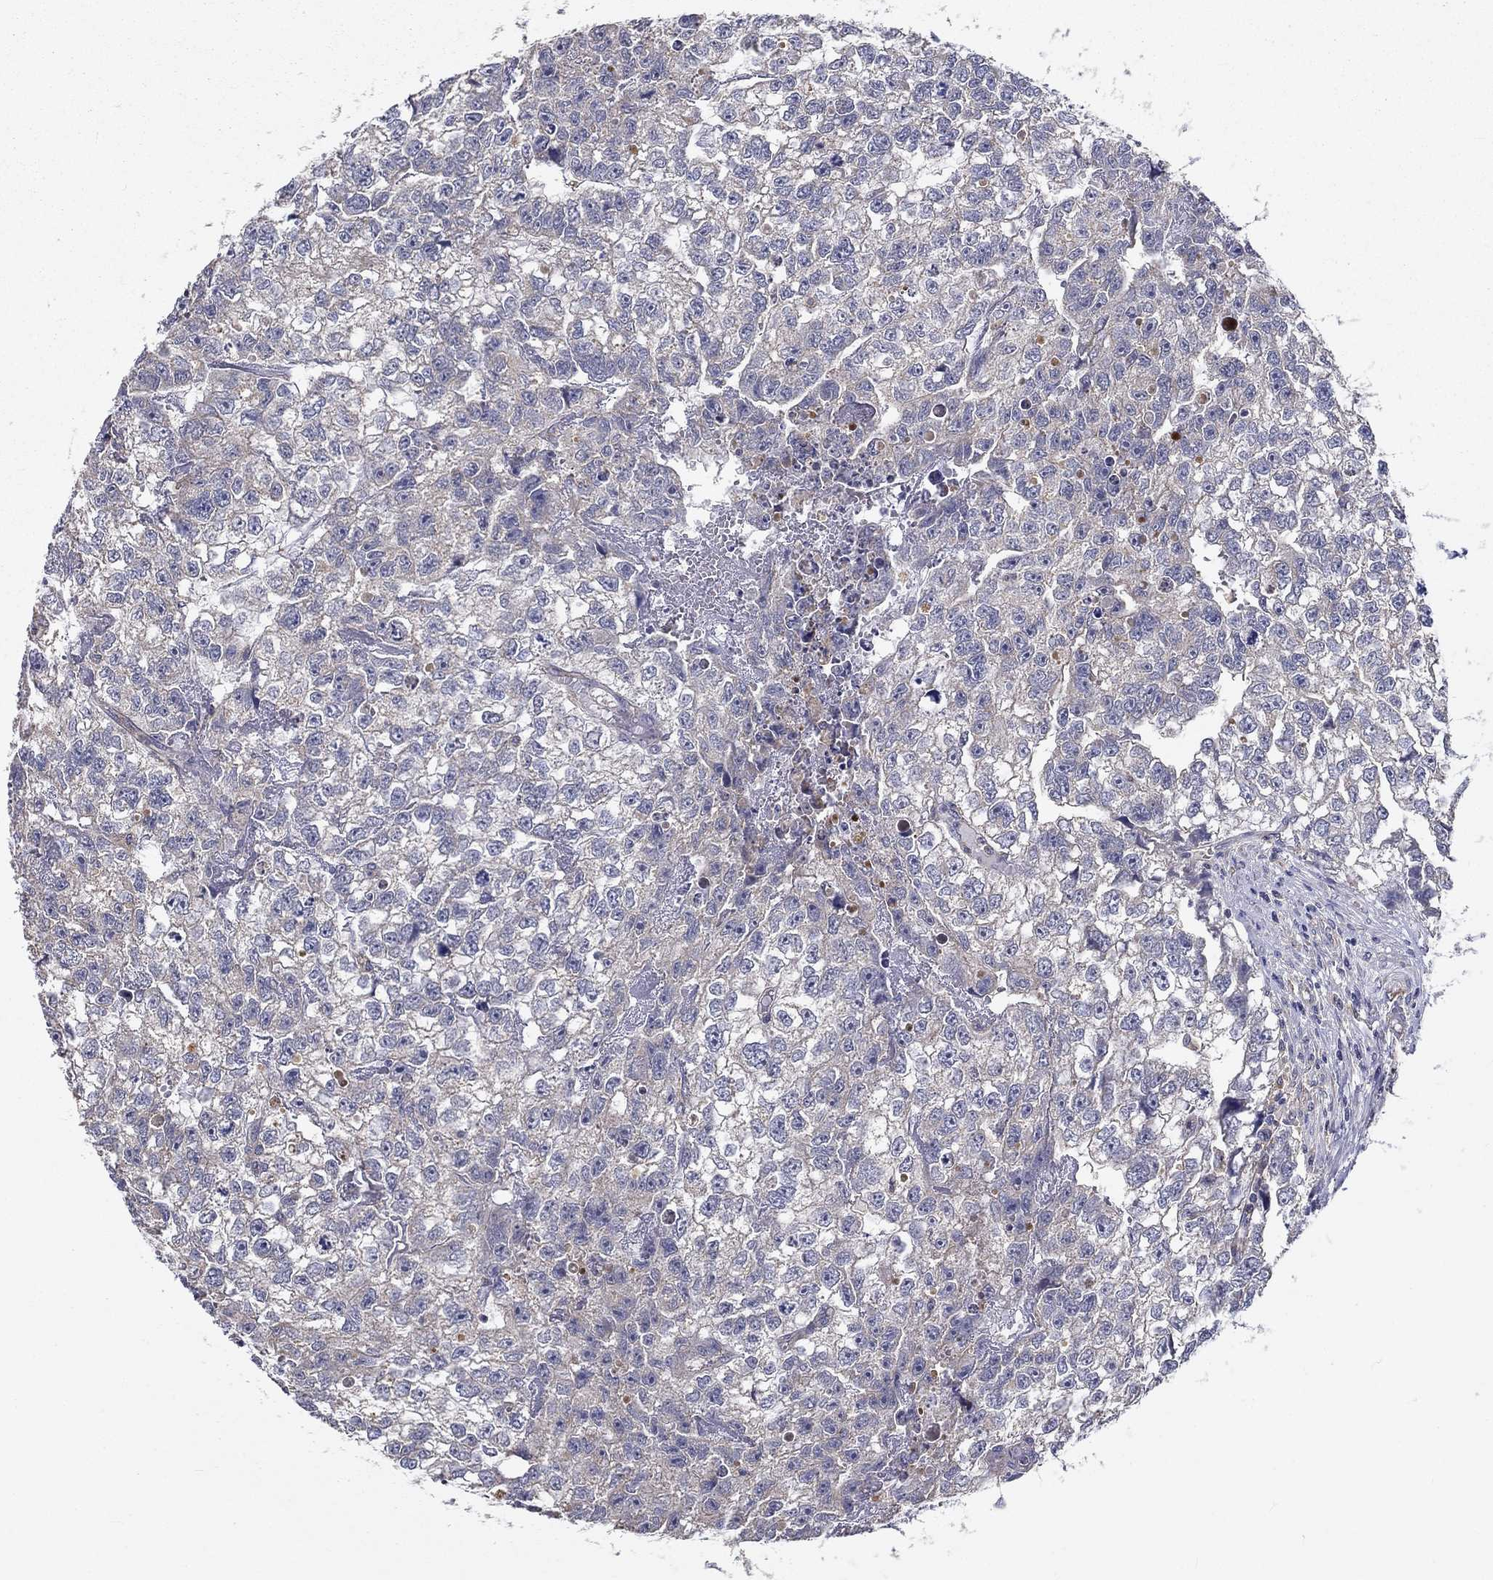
{"staining": {"intensity": "negative", "quantity": "none", "location": "none"}, "tissue": "testis cancer", "cell_type": "Tumor cells", "image_type": "cancer", "snomed": [{"axis": "morphology", "description": "Carcinoma, Embryonal, NOS"}, {"axis": "morphology", "description": "Teratoma, malignant, NOS"}, {"axis": "topography", "description": "Testis"}], "caption": "An immunohistochemistry image of testis cancer is shown. There is no staining in tumor cells of testis cancer.", "gene": "ALDH4A1", "patient": {"sex": "male", "age": 44}}